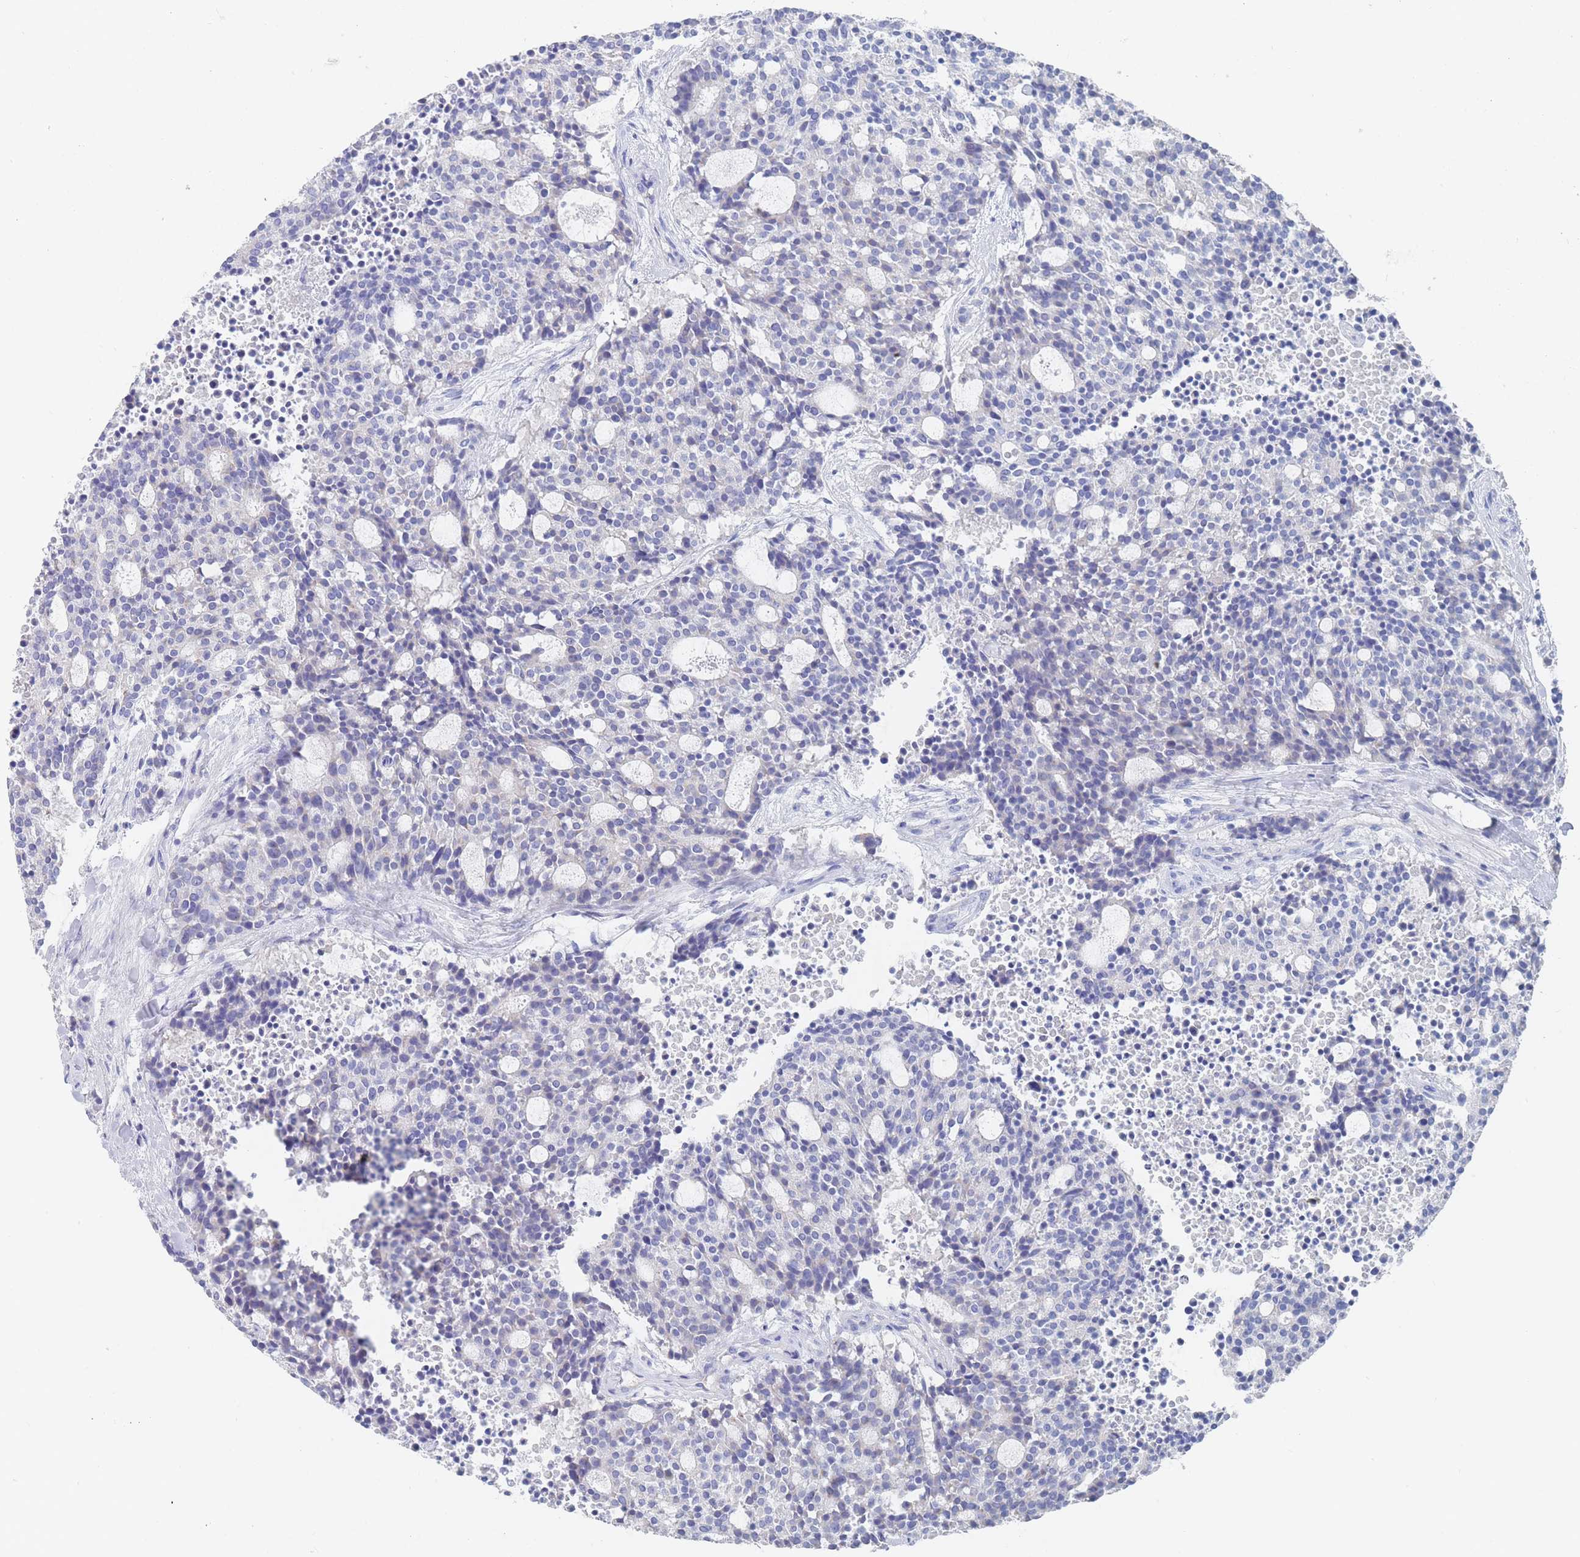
{"staining": {"intensity": "negative", "quantity": "none", "location": "none"}, "tissue": "carcinoid", "cell_type": "Tumor cells", "image_type": "cancer", "snomed": [{"axis": "morphology", "description": "Carcinoid, malignant, NOS"}, {"axis": "topography", "description": "Pancreas"}], "caption": "IHC image of neoplastic tissue: human carcinoid (malignant) stained with DAB (3,3'-diaminobenzidine) reveals no significant protein staining in tumor cells.", "gene": "SLC25A35", "patient": {"sex": "female", "age": 54}}